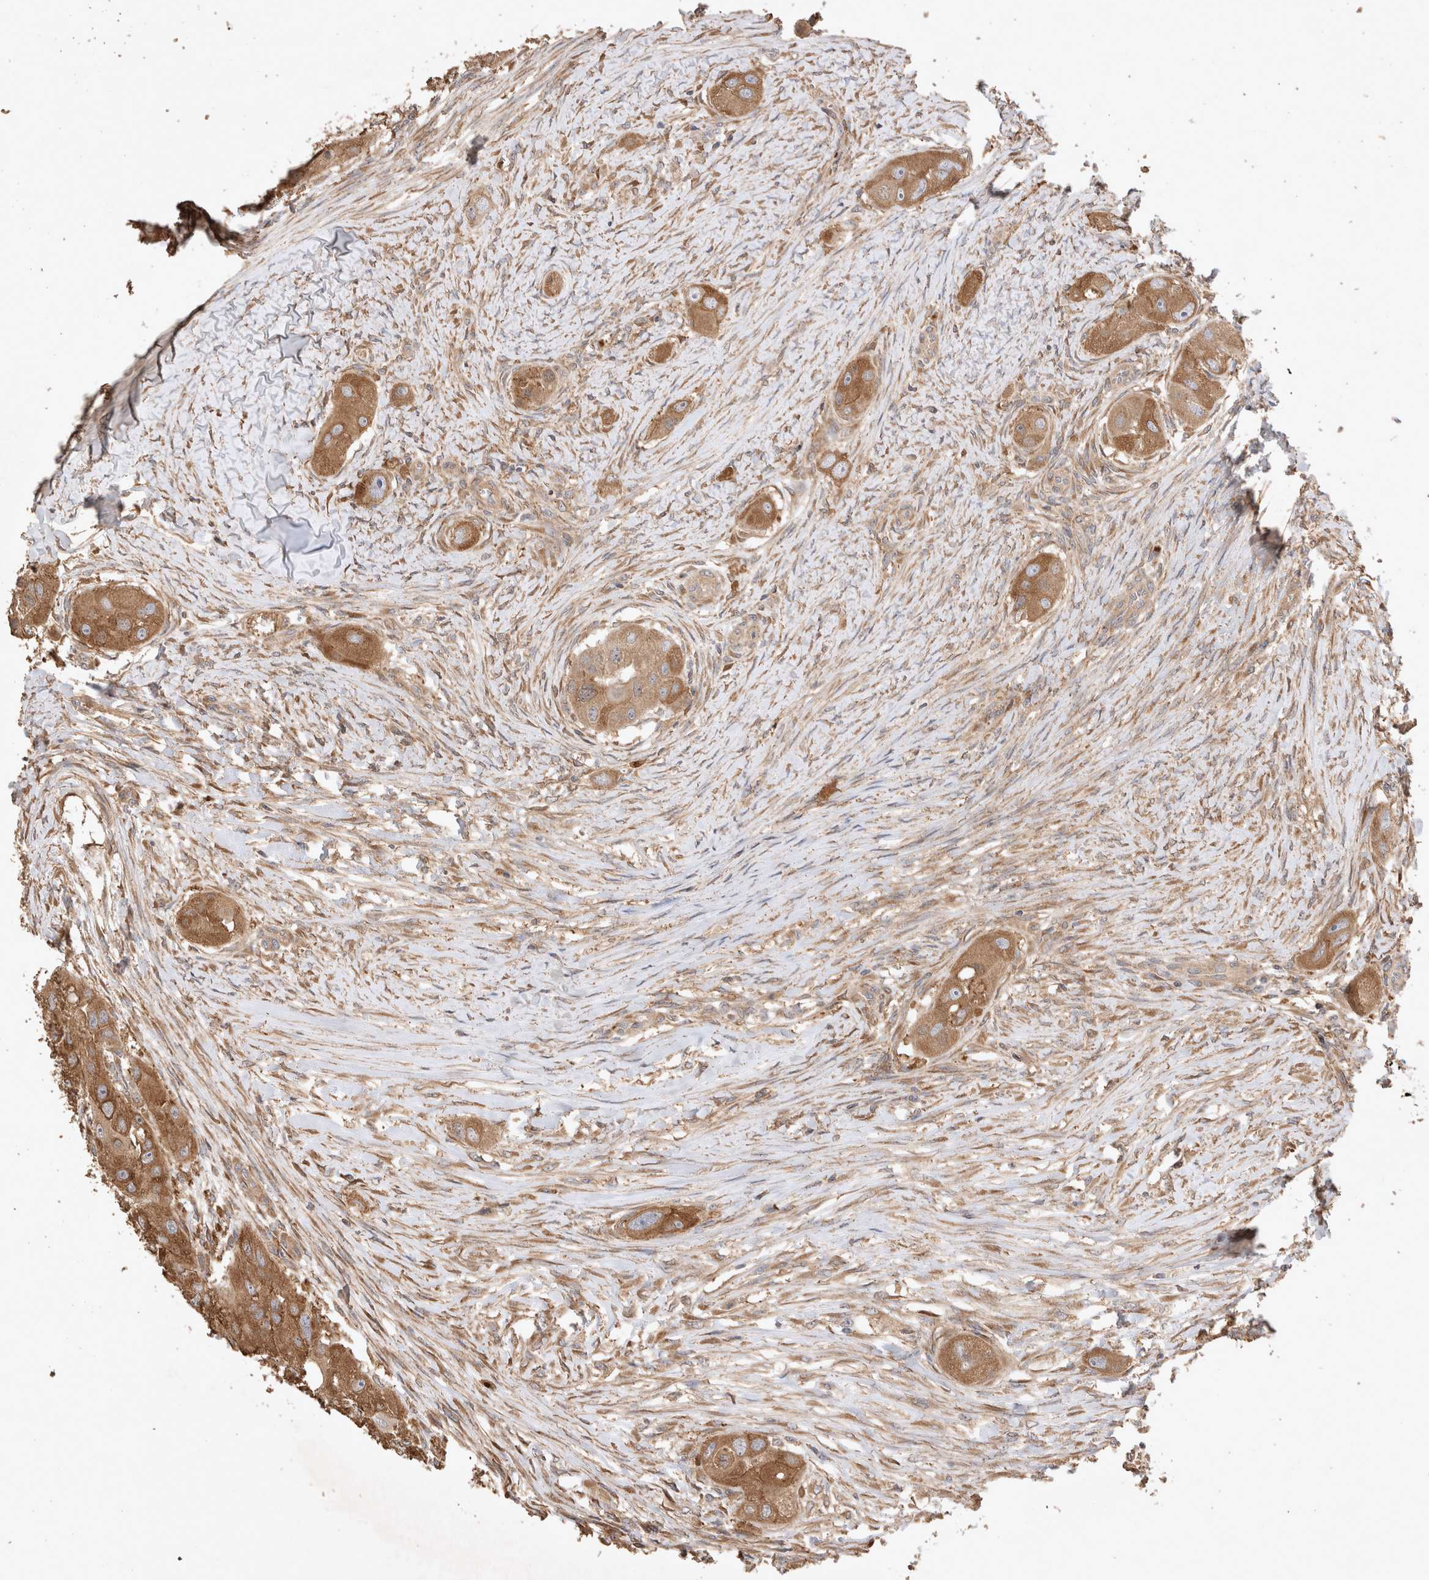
{"staining": {"intensity": "moderate", "quantity": ">75%", "location": "cytoplasmic/membranous"}, "tissue": "head and neck cancer", "cell_type": "Tumor cells", "image_type": "cancer", "snomed": [{"axis": "morphology", "description": "Normal tissue, NOS"}, {"axis": "morphology", "description": "Squamous cell carcinoma, NOS"}, {"axis": "topography", "description": "Skeletal muscle"}, {"axis": "topography", "description": "Head-Neck"}], "caption": "Head and neck cancer (squamous cell carcinoma) stained with a brown dye exhibits moderate cytoplasmic/membranous positive expression in approximately >75% of tumor cells.", "gene": "SNX31", "patient": {"sex": "male", "age": 51}}